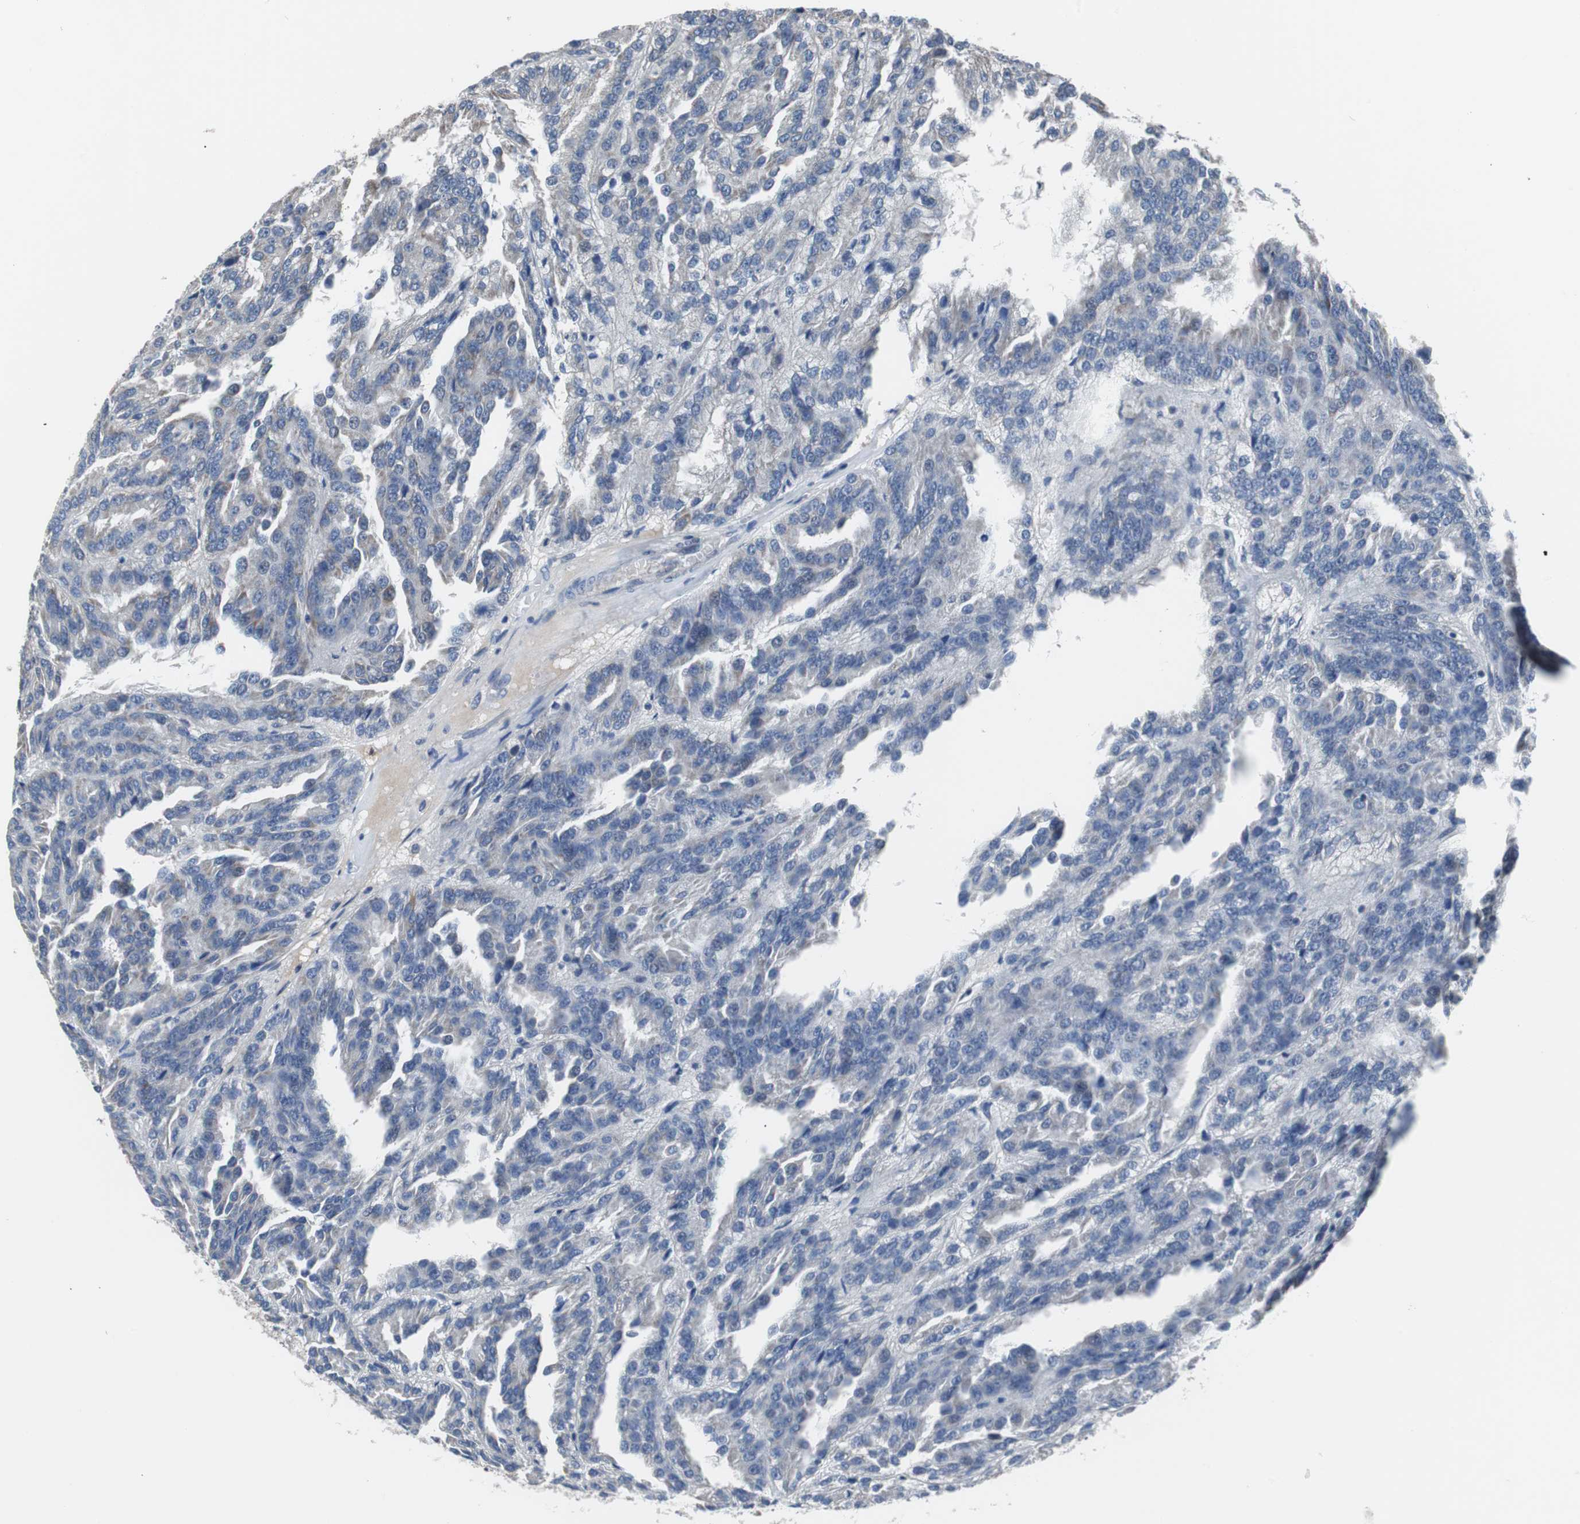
{"staining": {"intensity": "negative", "quantity": "none", "location": "none"}, "tissue": "renal cancer", "cell_type": "Tumor cells", "image_type": "cancer", "snomed": [{"axis": "morphology", "description": "Adenocarcinoma, NOS"}, {"axis": "topography", "description": "Kidney"}], "caption": "An immunohistochemistry image of renal adenocarcinoma is shown. There is no staining in tumor cells of renal adenocarcinoma.", "gene": "TP63", "patient": {"sex": "male", "age": 46}}